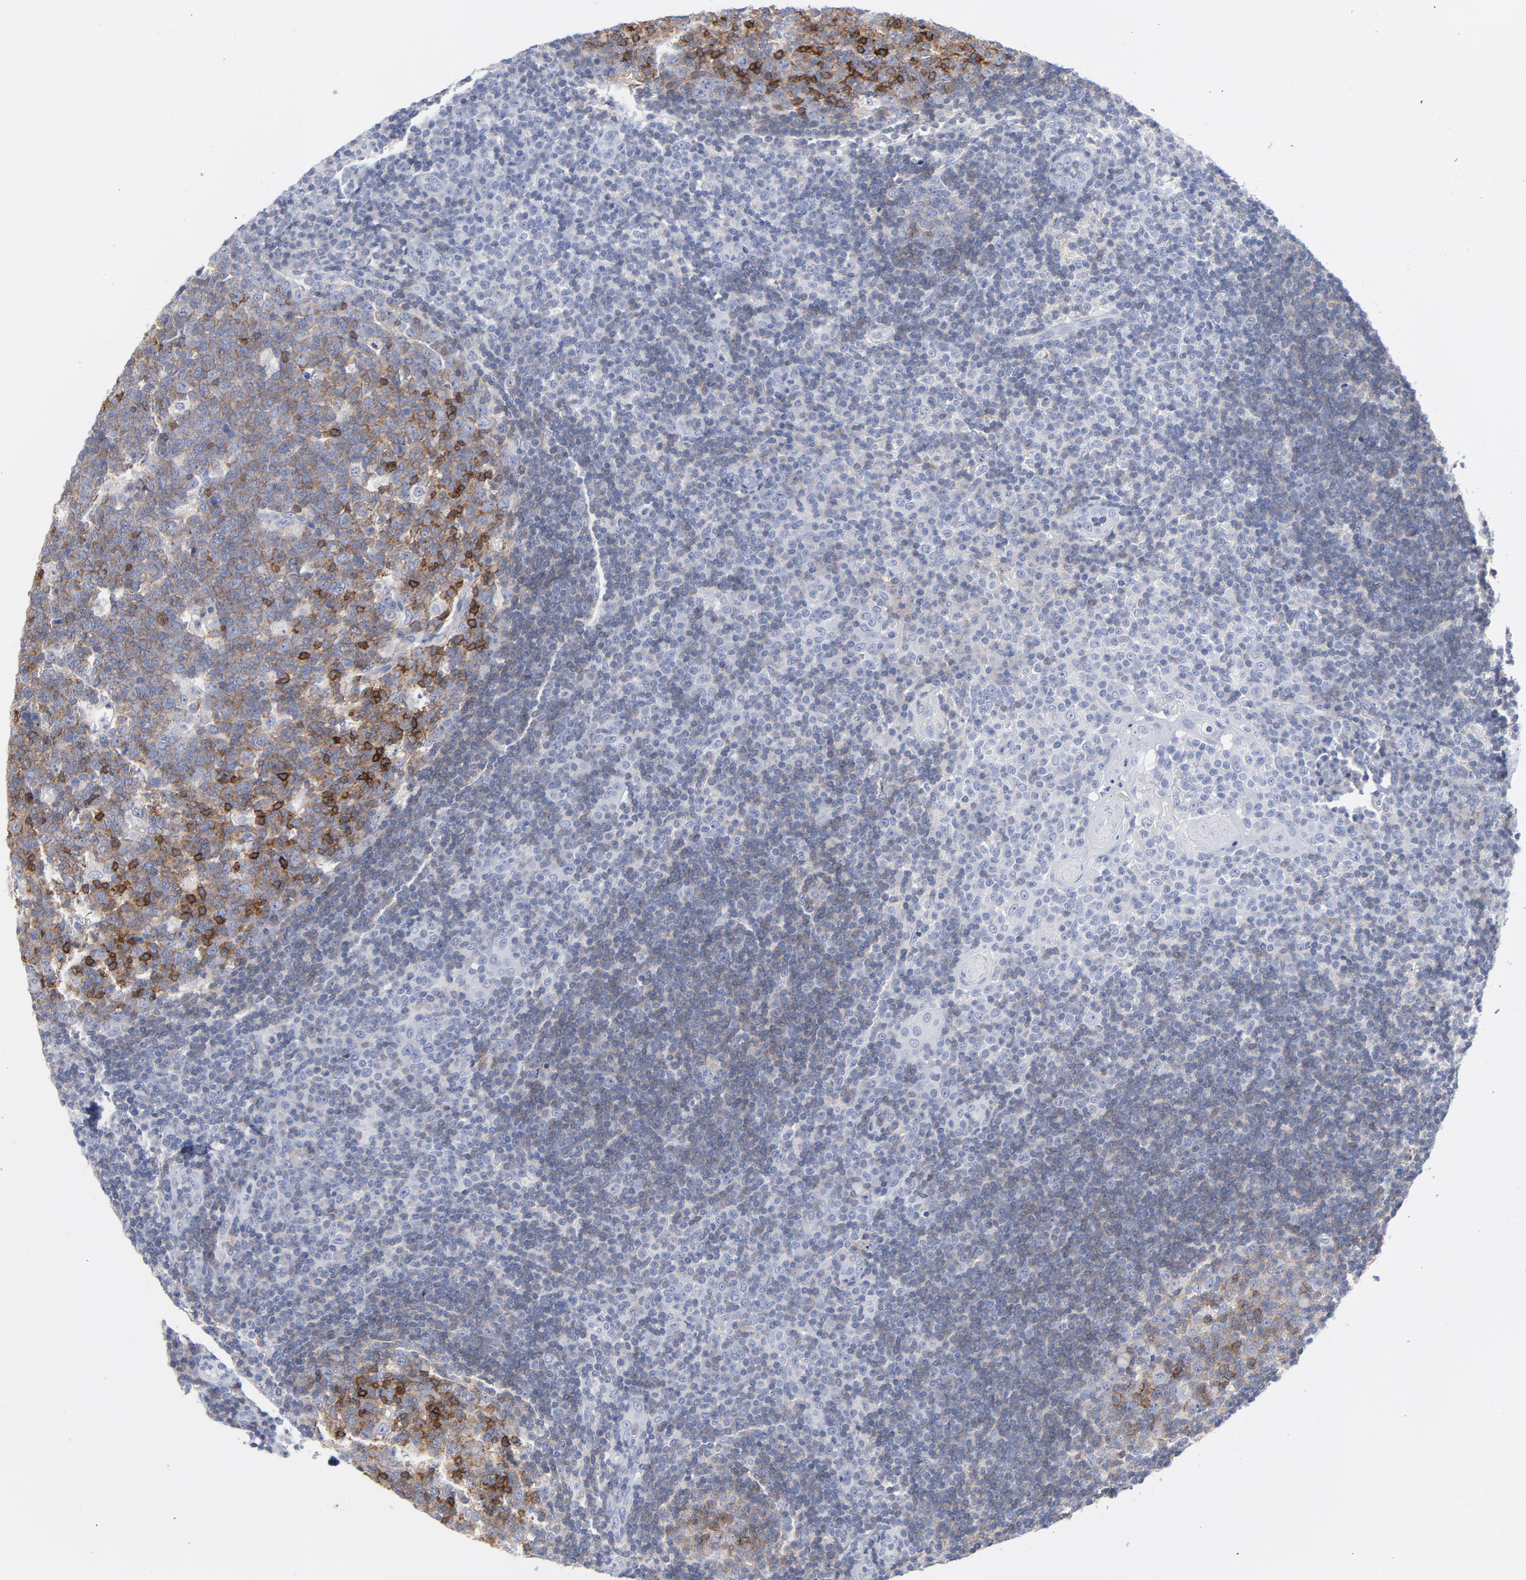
{"staining": {"intensity": "moderate", "quantity": ">75%", "location": "cytoplasmic/membranous"}, "tissue": "tonsil", "cell_type": "Germinal center cells", "image_type": "normal", "snomed": [{"axis": "morphology", "description": "Normal tissue, NOS"}, {"axis": "topography", "description": "Tonsil"}], "caption": "This is an image of immunohistochemistry (IHC) staining of normal tonsil, which shows moderate positivity in the cytoplasmic/membranous of germinal center cells.", "gene": "P2RY8", "patient": {"sex": "female", "age": 40}}